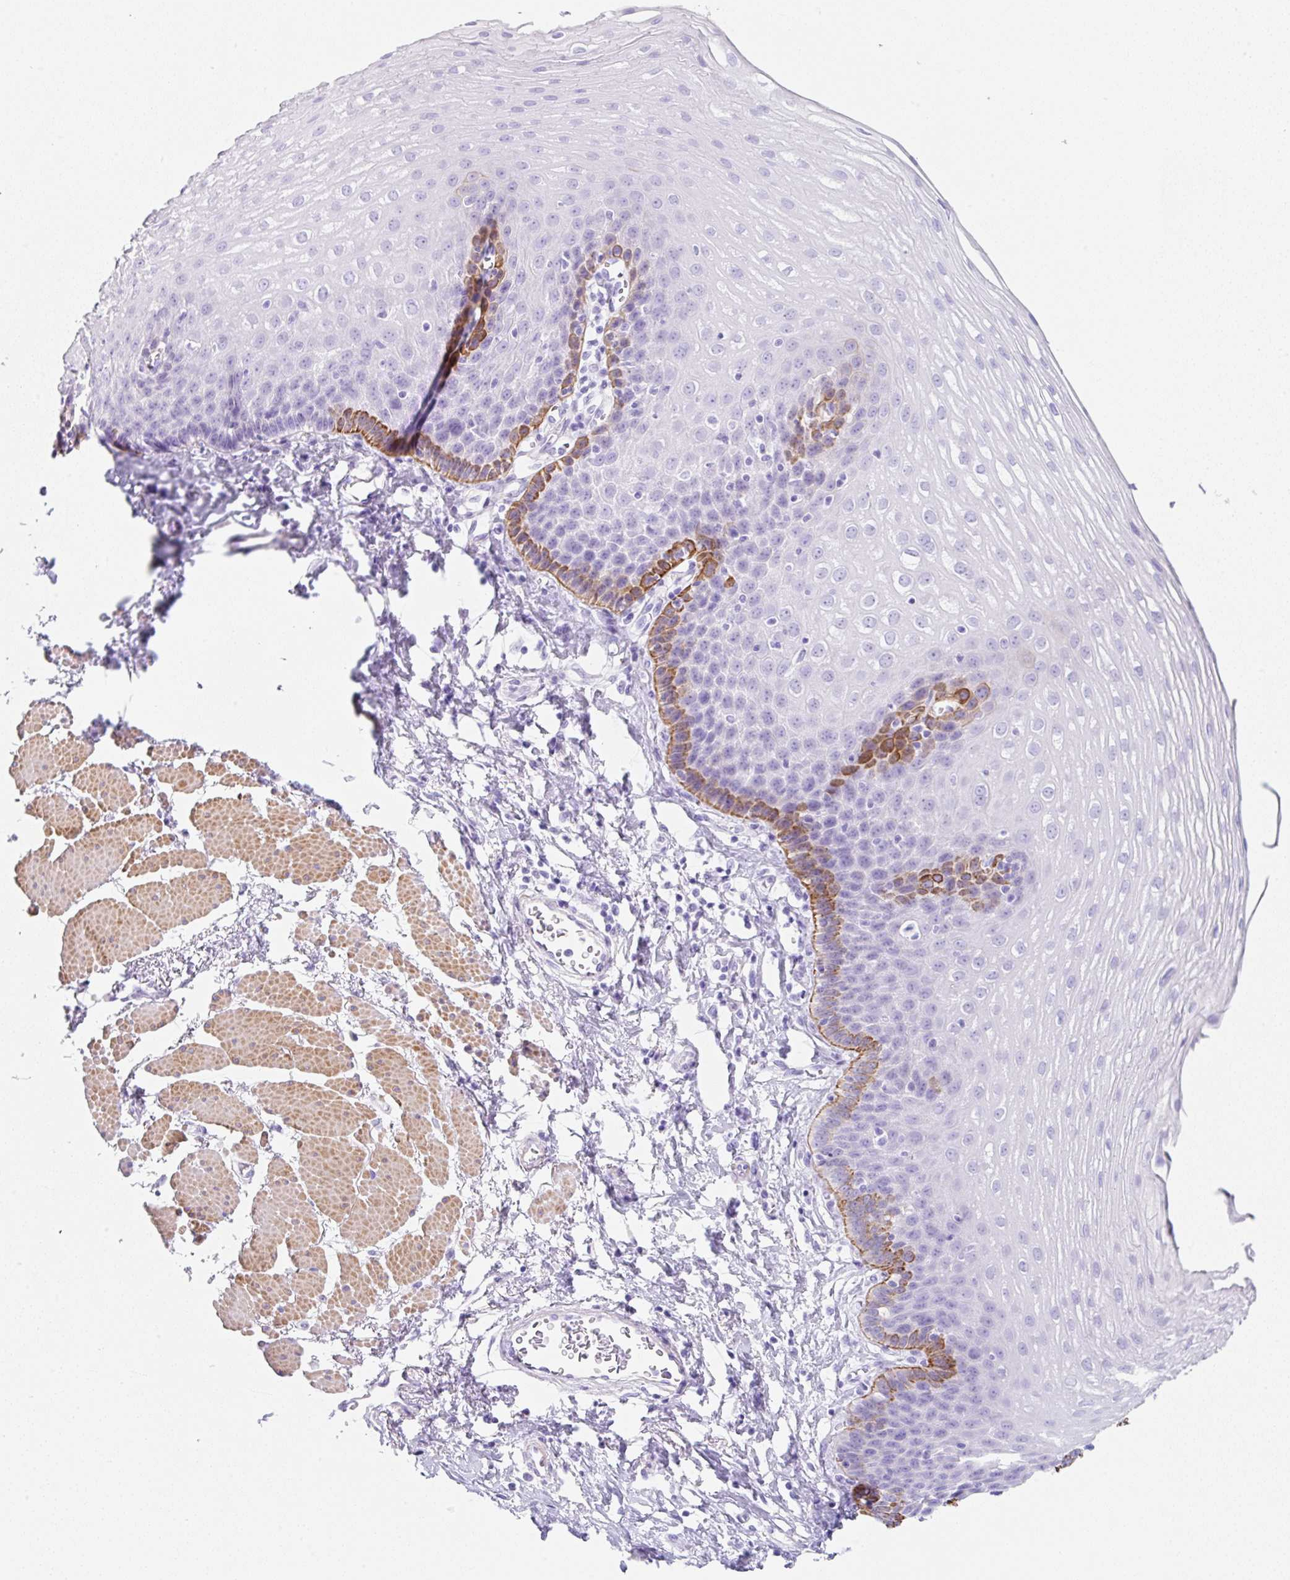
{"staining": {"intensity": "moderate", "quantity": "<25%", "location": "cytoplasmic/membranous"}, "tissue": "esophagus", "cell_type": "Squamous epithelial cells", "image_type": "normal", "snomed": [{"axis": "morphology", "description": "Normal tissue, NOS"}, {"axis": "topography", "description": "Esophagus"}], "caption": "Immunohistochemistry staining of benign esophagus, which demonstrates low levels of moderate cytoplasmic/membranous expression in about <25% of squamous epithelial cells indicating moderate cytoplasmic/membranous protein staining. The staining was performed using DAB (3,3'-diaminobenzidine) (brown) for protein detection and nuclei were counterstained in hematoxylin (blue).", "gene": "CLDND2", "patient": {"sex": "female", "age": 81}}